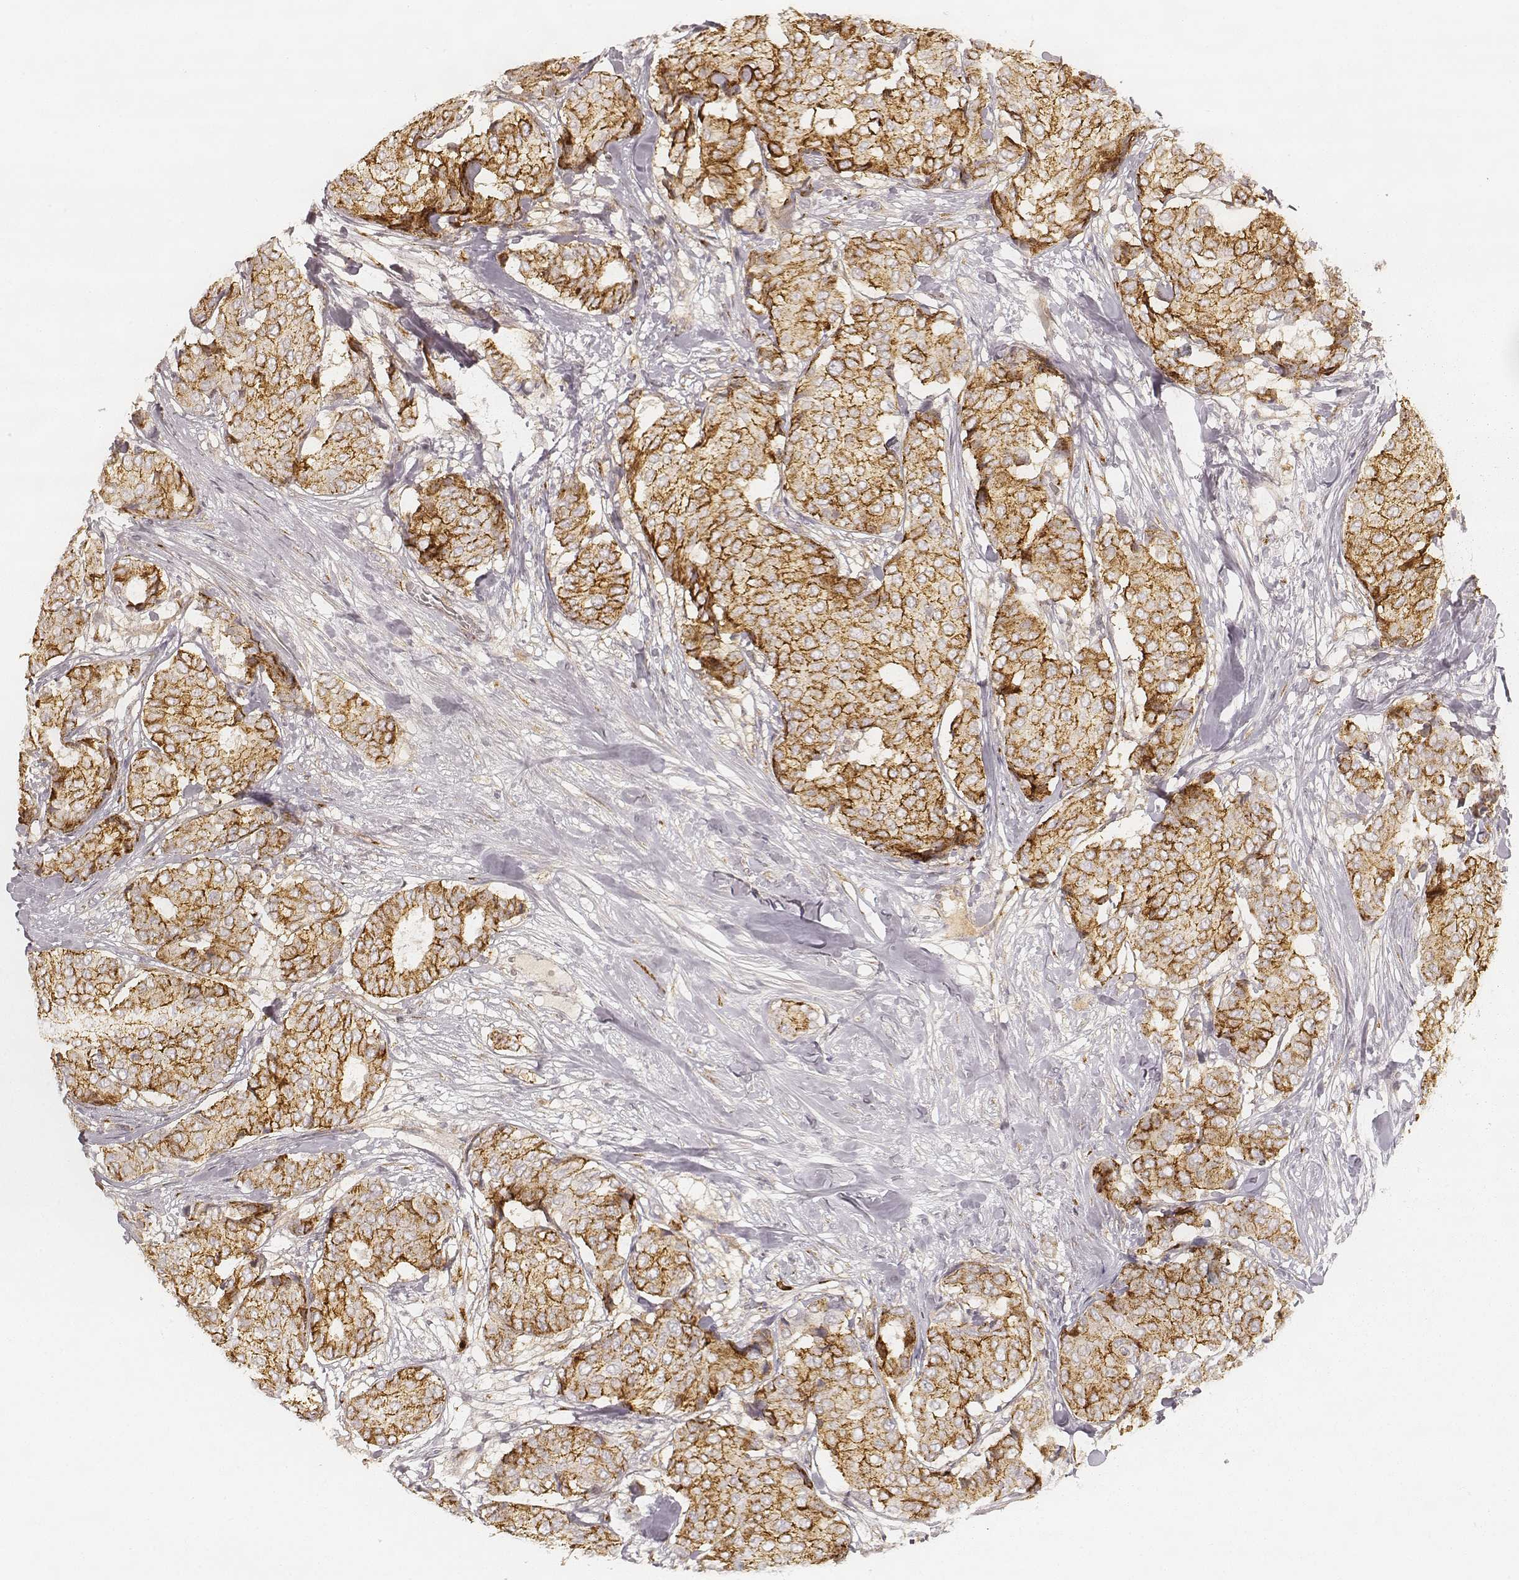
{"staining": {"intensity": "moderate", "quantity": ">75%", "location": "cytoplasmic/membranous"}, "tissue": "breast cancer", "cell_type": "Tumor cells", "image_type": "cancer", "snomed": [{"axis": "morphology", "description": "Duct carcinoma"}, {"axis": "topography", "description": "Breast"}], "caption": "Moderate cytoplasmic/membranous staining is seen in about >75% of tumor cells in breast invasive ductal carcinoma.", "gene": "GORASP2", "patient": {"sex": "female", "age": 75}}